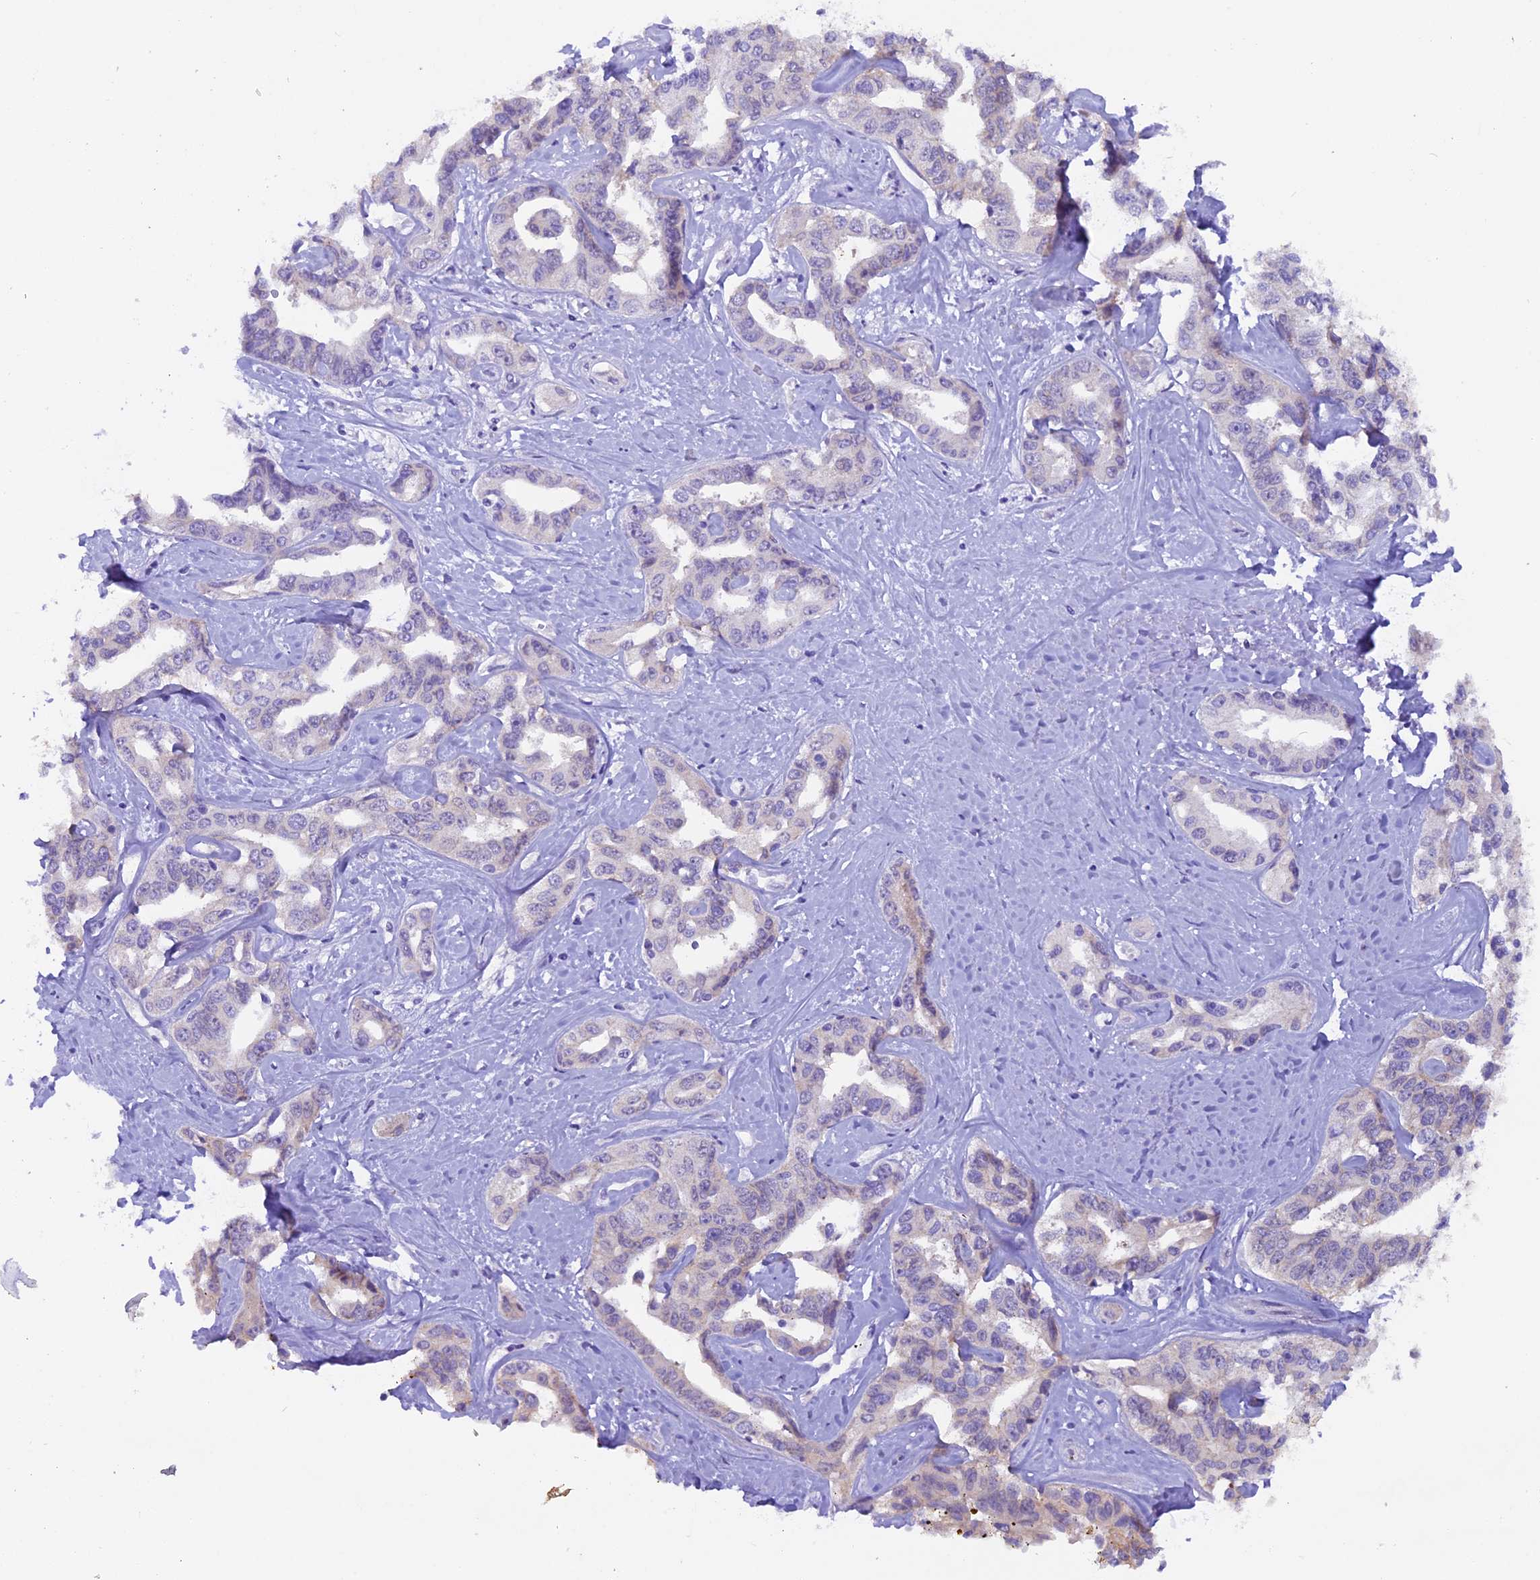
{"staining": {"intensity": "negative", "quantity": "none", "location": "none"}, "tissue": "liver cancer", "cell_type": "Tumor cells", "image_type": "cancer", "snomed": [{"axis": "morphology", "description": "Cholangiocarcinoma"}, {"axis": "topography", "description": "Liver"}], "caption": "The image reveals no significant staining in tumor cells of liver cholangiocarcinoma. (Immunohistochemistry, brightfield microscopy, high magnification).", "gene": "NCK2", "patient": {"sex": "male", "age": 59}}